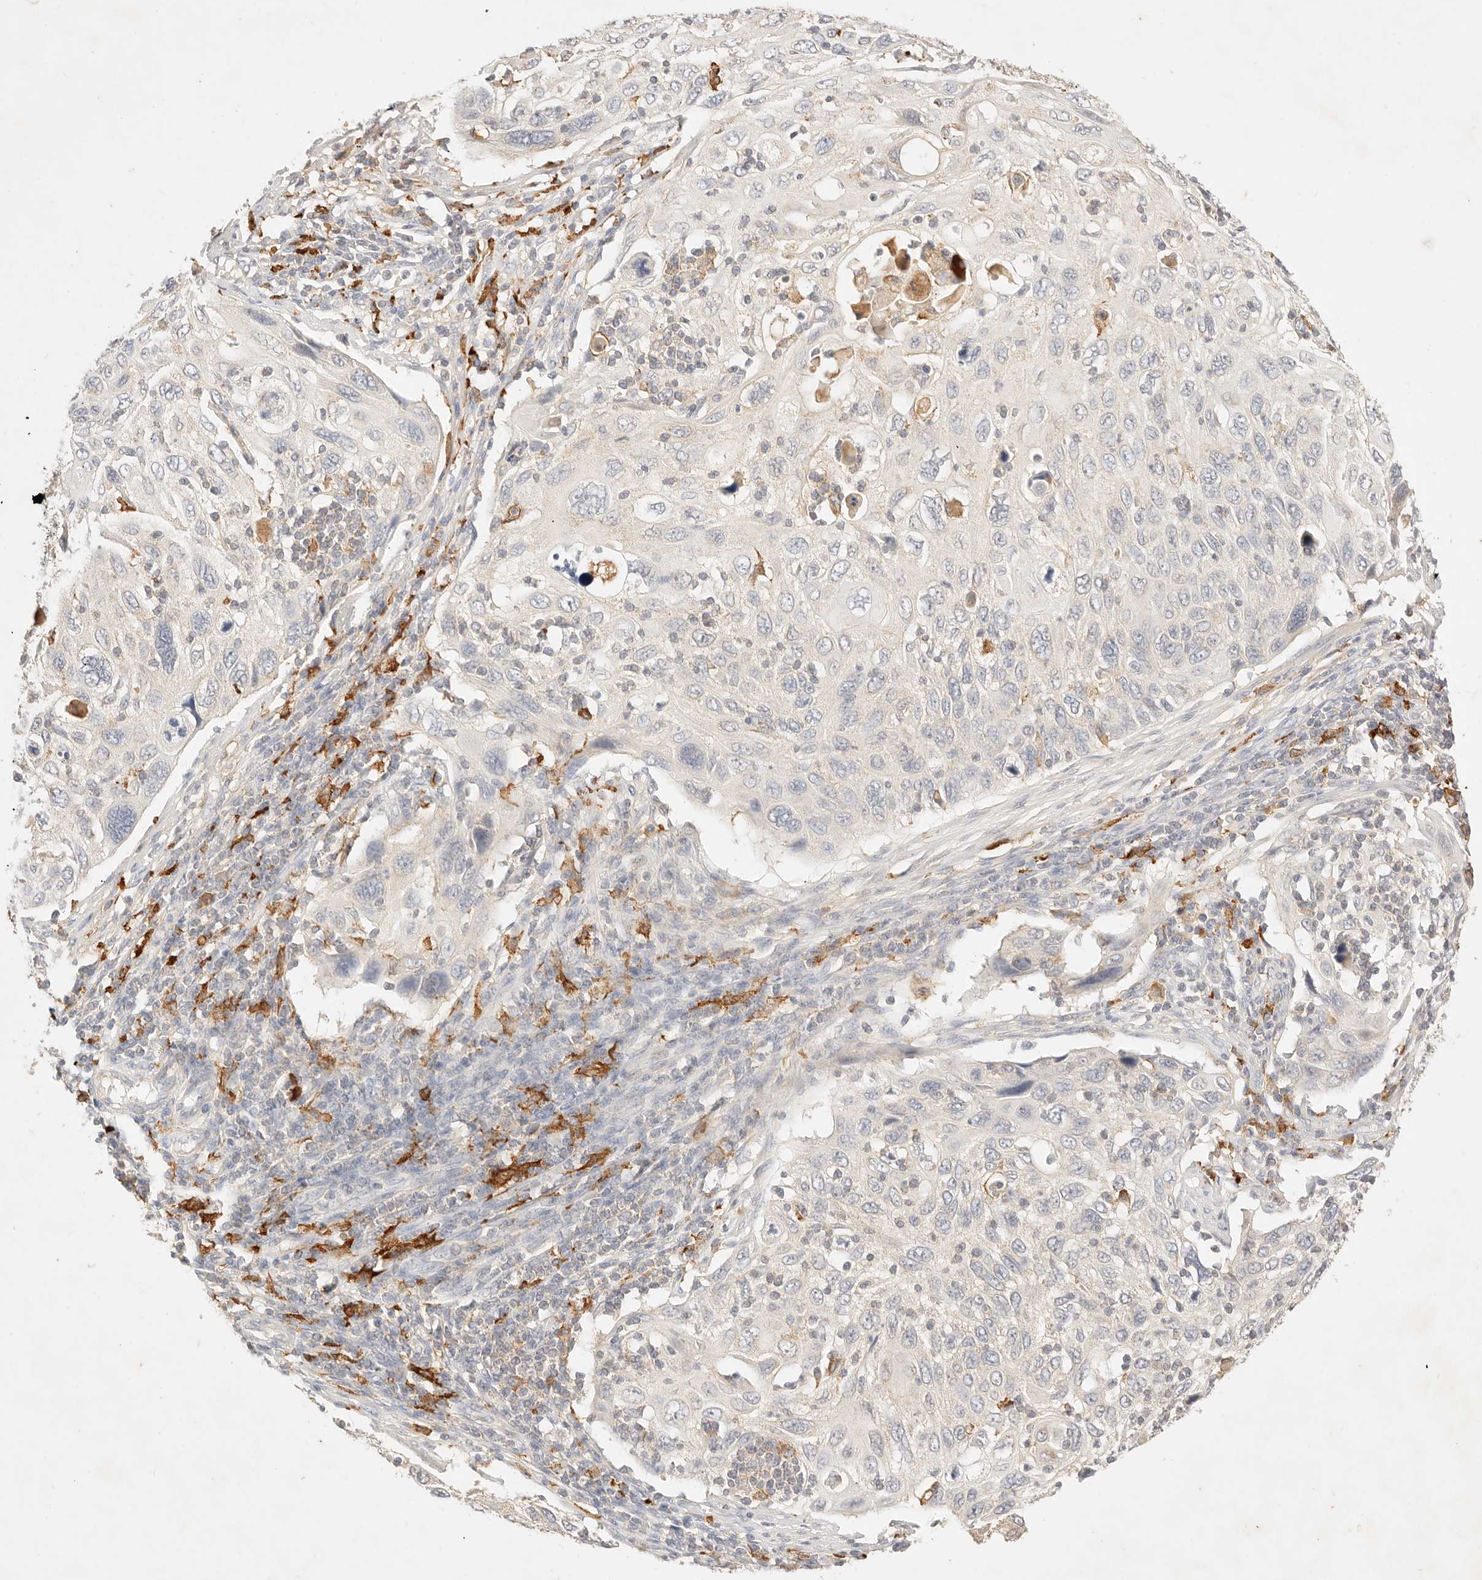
{"staining": {"intensity": "moderate", "quantity": "<25%", "location": "cytoplasmic/membranous"}, "tissue": "cervical cancer", "cell_type": "Tumor cells", "image_type": "cancer", "snomed": [{"axis": "morphology", "description": "Squamous cell carcinoma, NOS"}, {"axis": "topography", "description": "Cervix"}], "caption": "Protein expression analysis of human squamous cell carcinoma (cervical) reveals moderate cytoplasmic/membranous staining in about <25% of tumor cells.", "gene": "HK2", "patient": {"sex": "female", "age": 70}}